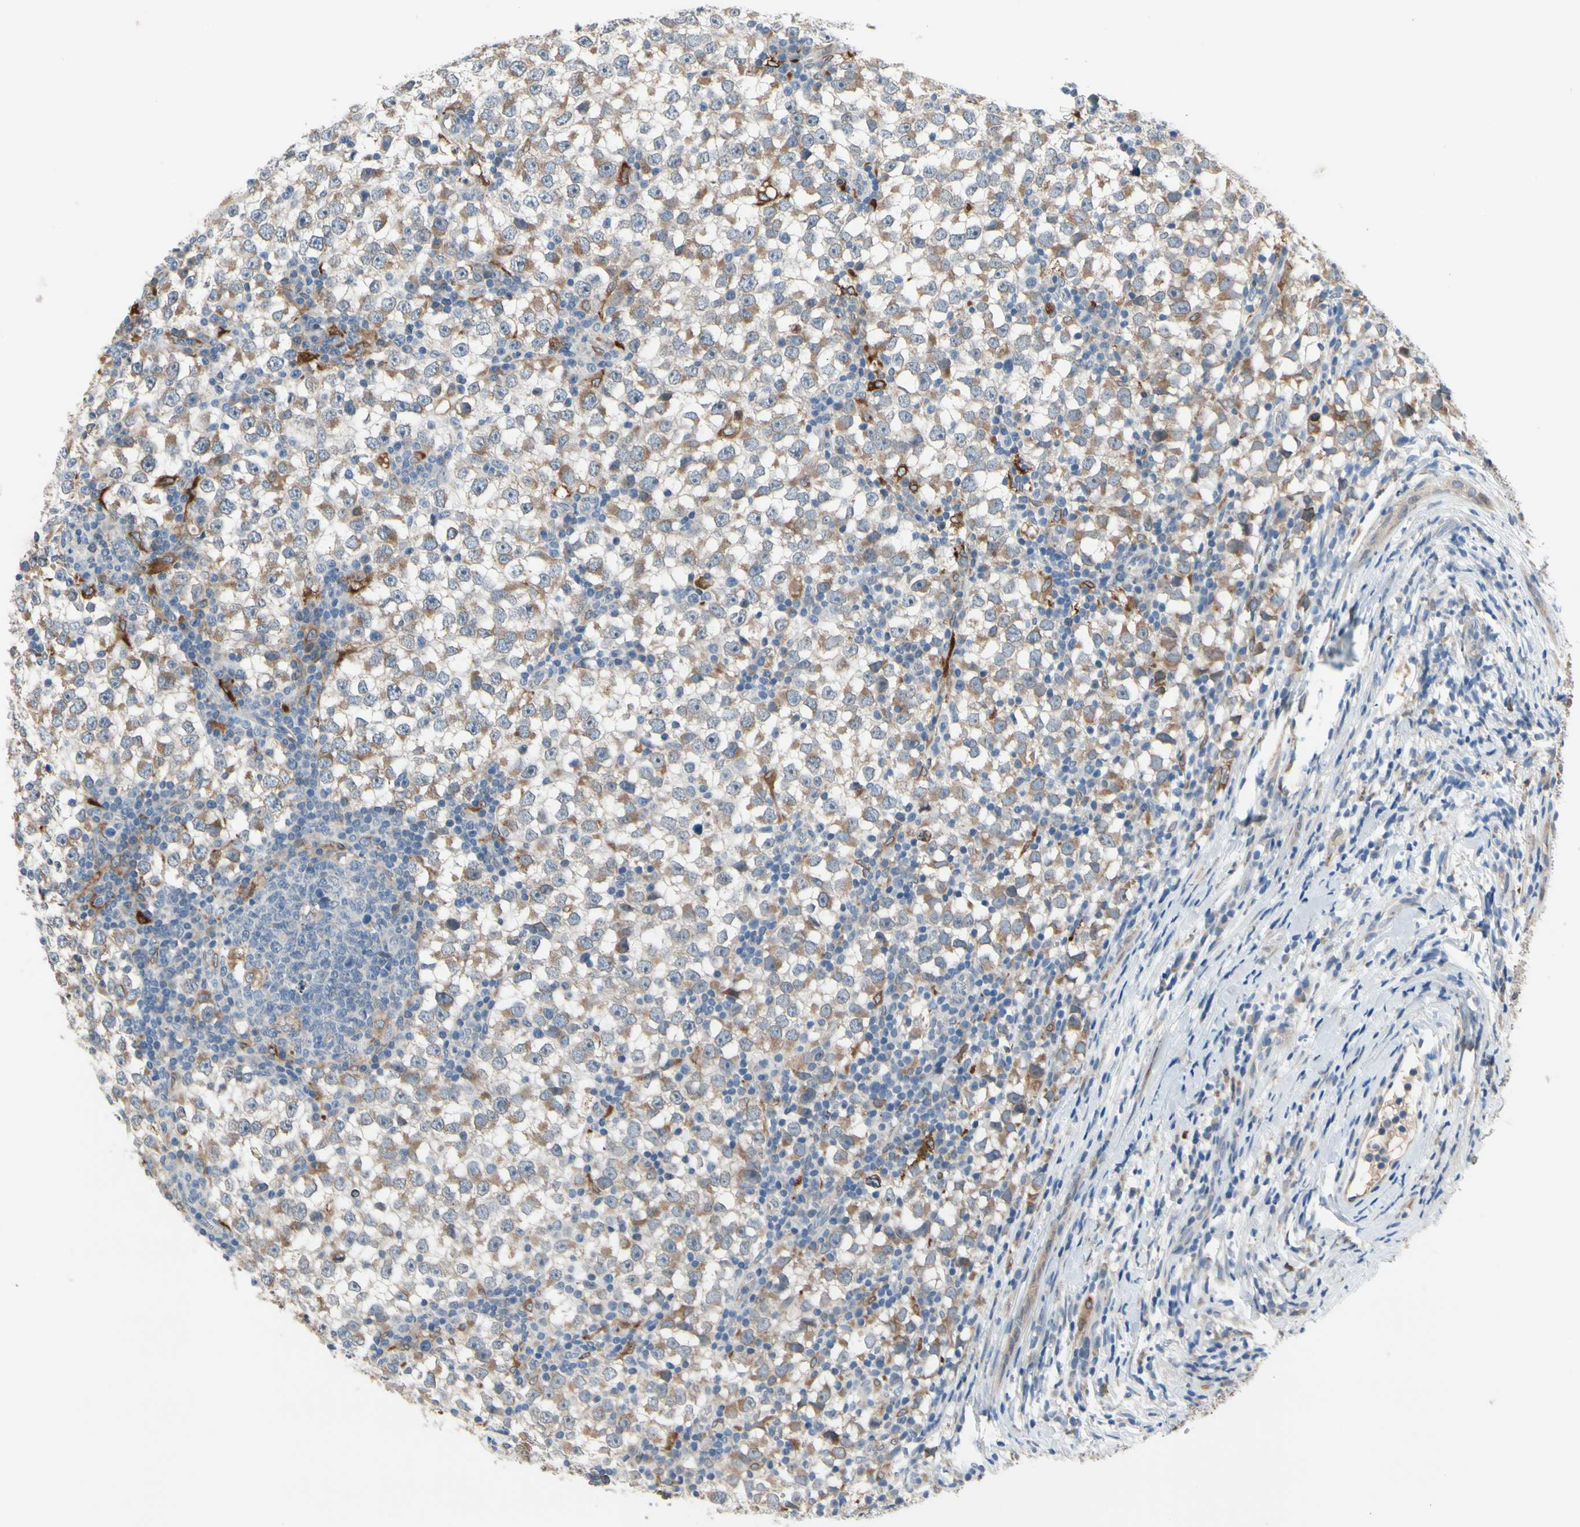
{"staining": {"intensity": "moderate", "quantity": "25%-75%", "location": "cytoplasmic/membranous"}, "tissue": "testis cancer", "cell_type": "Tumor cells", "image_type": "cancer", "snomed": [{"axis": "morphology", "description": "Seminoma, NOS"}, {"axis": "topography", "description": "Testis"}], "caption": "A brown stain highlights moderate cytoplasmic/membranous positivity of a protein in testis cancer tumor cells.", "gene": "PRXL2A", "patient": {"sex": "male", "age": 65}}